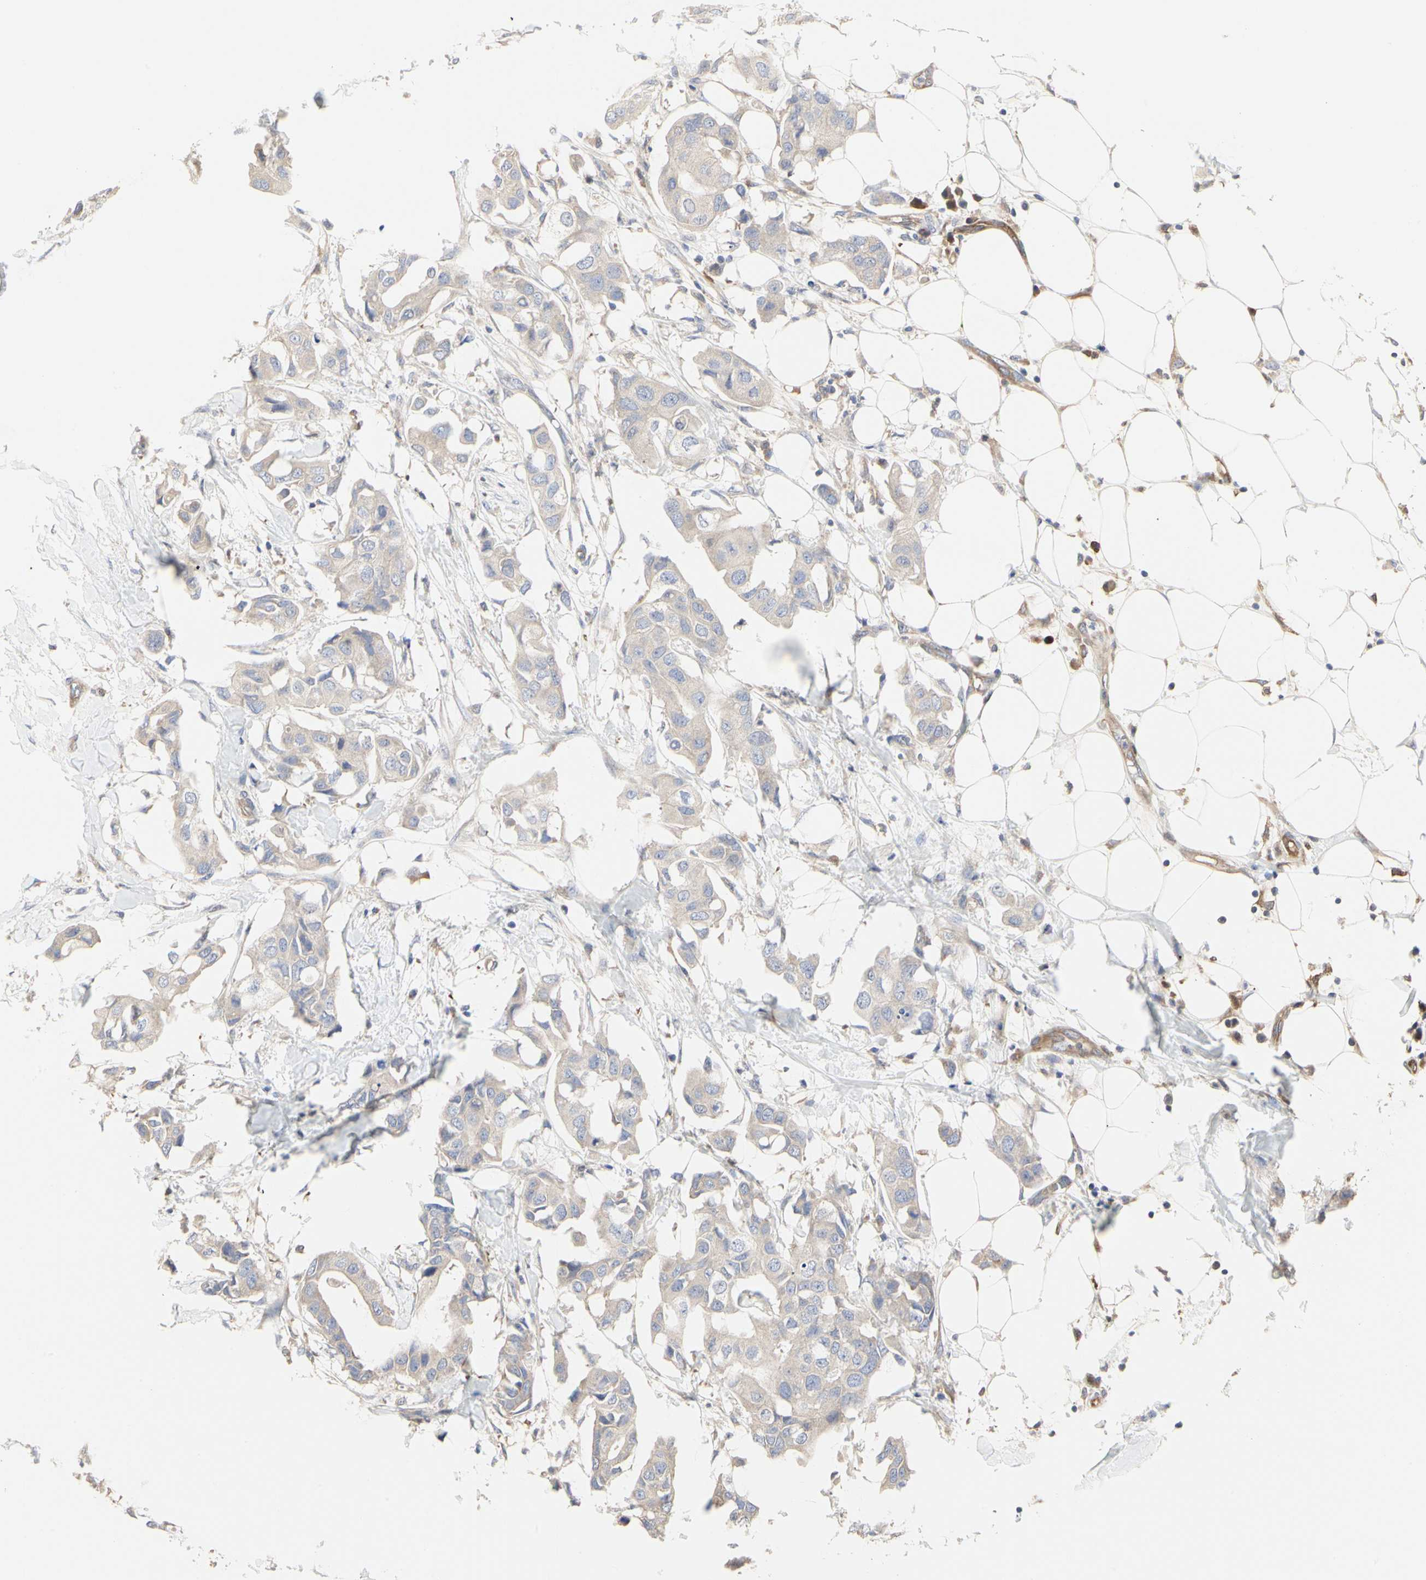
{"staining": {"intensity": "weak", "quantity": ">75%", "location": "cytoplasmic/membranous"}, "tissue": "breast cancer", "cell_type": "Tumor cells", "image_type": "cancer", "snomed": [{"axis": "morphology", "description": "Duct carcinoma"}, {"axis": "topography", "description": "Breast"}], "caption": "Immunohistochemistry (DAB (3,3'-diaminobenzidine)) staining of invasive ductal carcinoma (breast) reveals weak cytoplasmic/membranous protein staining in approximately >75% of tumor cells.", "gene": "C3orf52", "patient": {"sex": "female", "age": 40}}